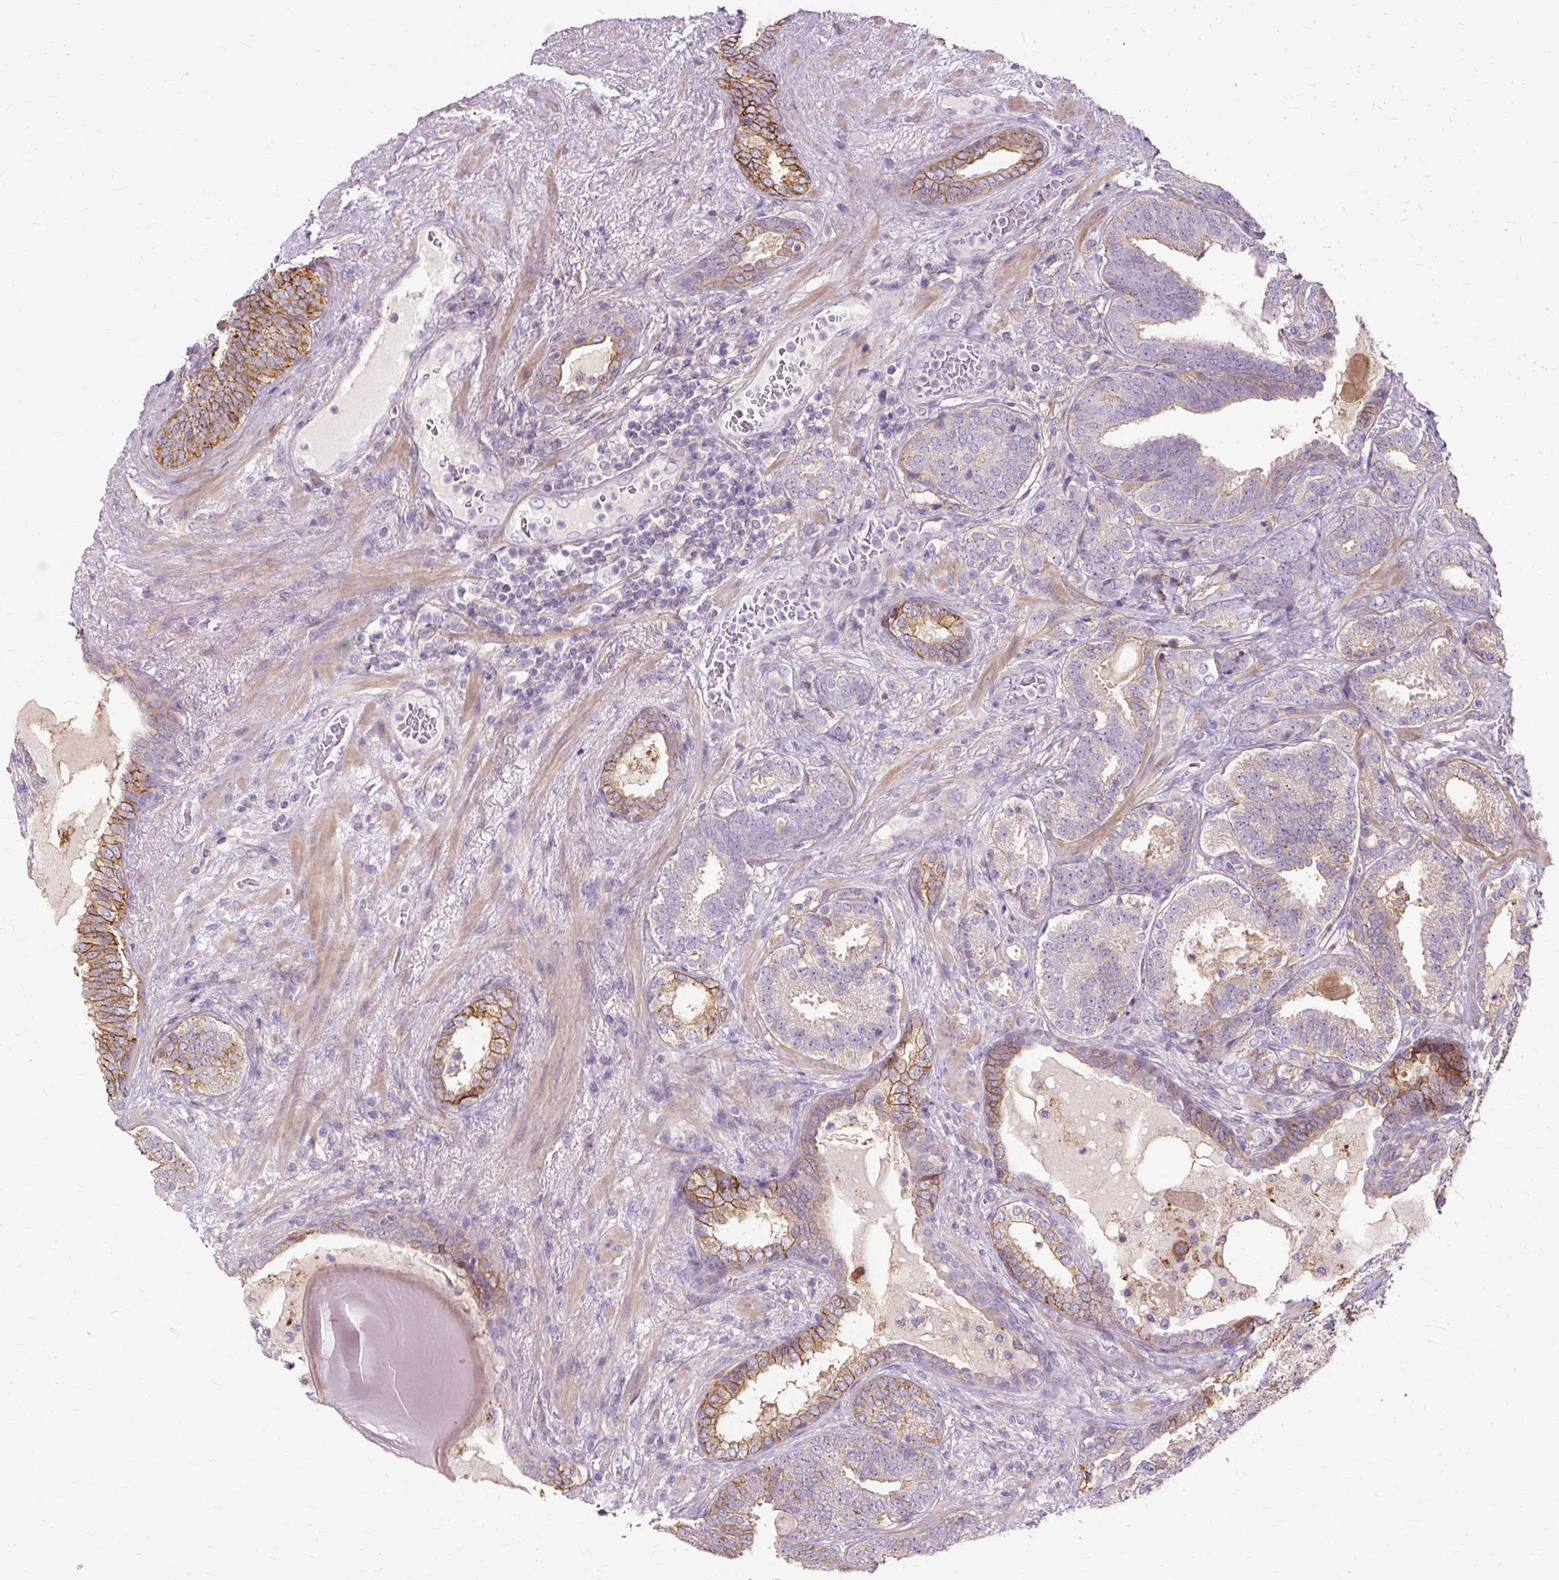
{"staining": {"intensity": "moderate", "quantity": "<25%", "location": "cytoplasmic/membranous"}, "tissue": "prostate cancer", "cell_type": "Tumor cells", "image_type": "cancer", "snomed": [{"axis": "morphology", "description": "Adenocarcinoma, High grade"}, {"axis": "topography", "description": "Prostate"}], "caption": "This is a photomicrograph of immunohistochemistry (IHC) staining of prostate cancer (high-grade adenocarcinoma), which shows moderate expression in the cytoplasmic/membranous of tumor cells.", "gene": "TSPAN8", "patient": {"sex": "male", "age": 65}}